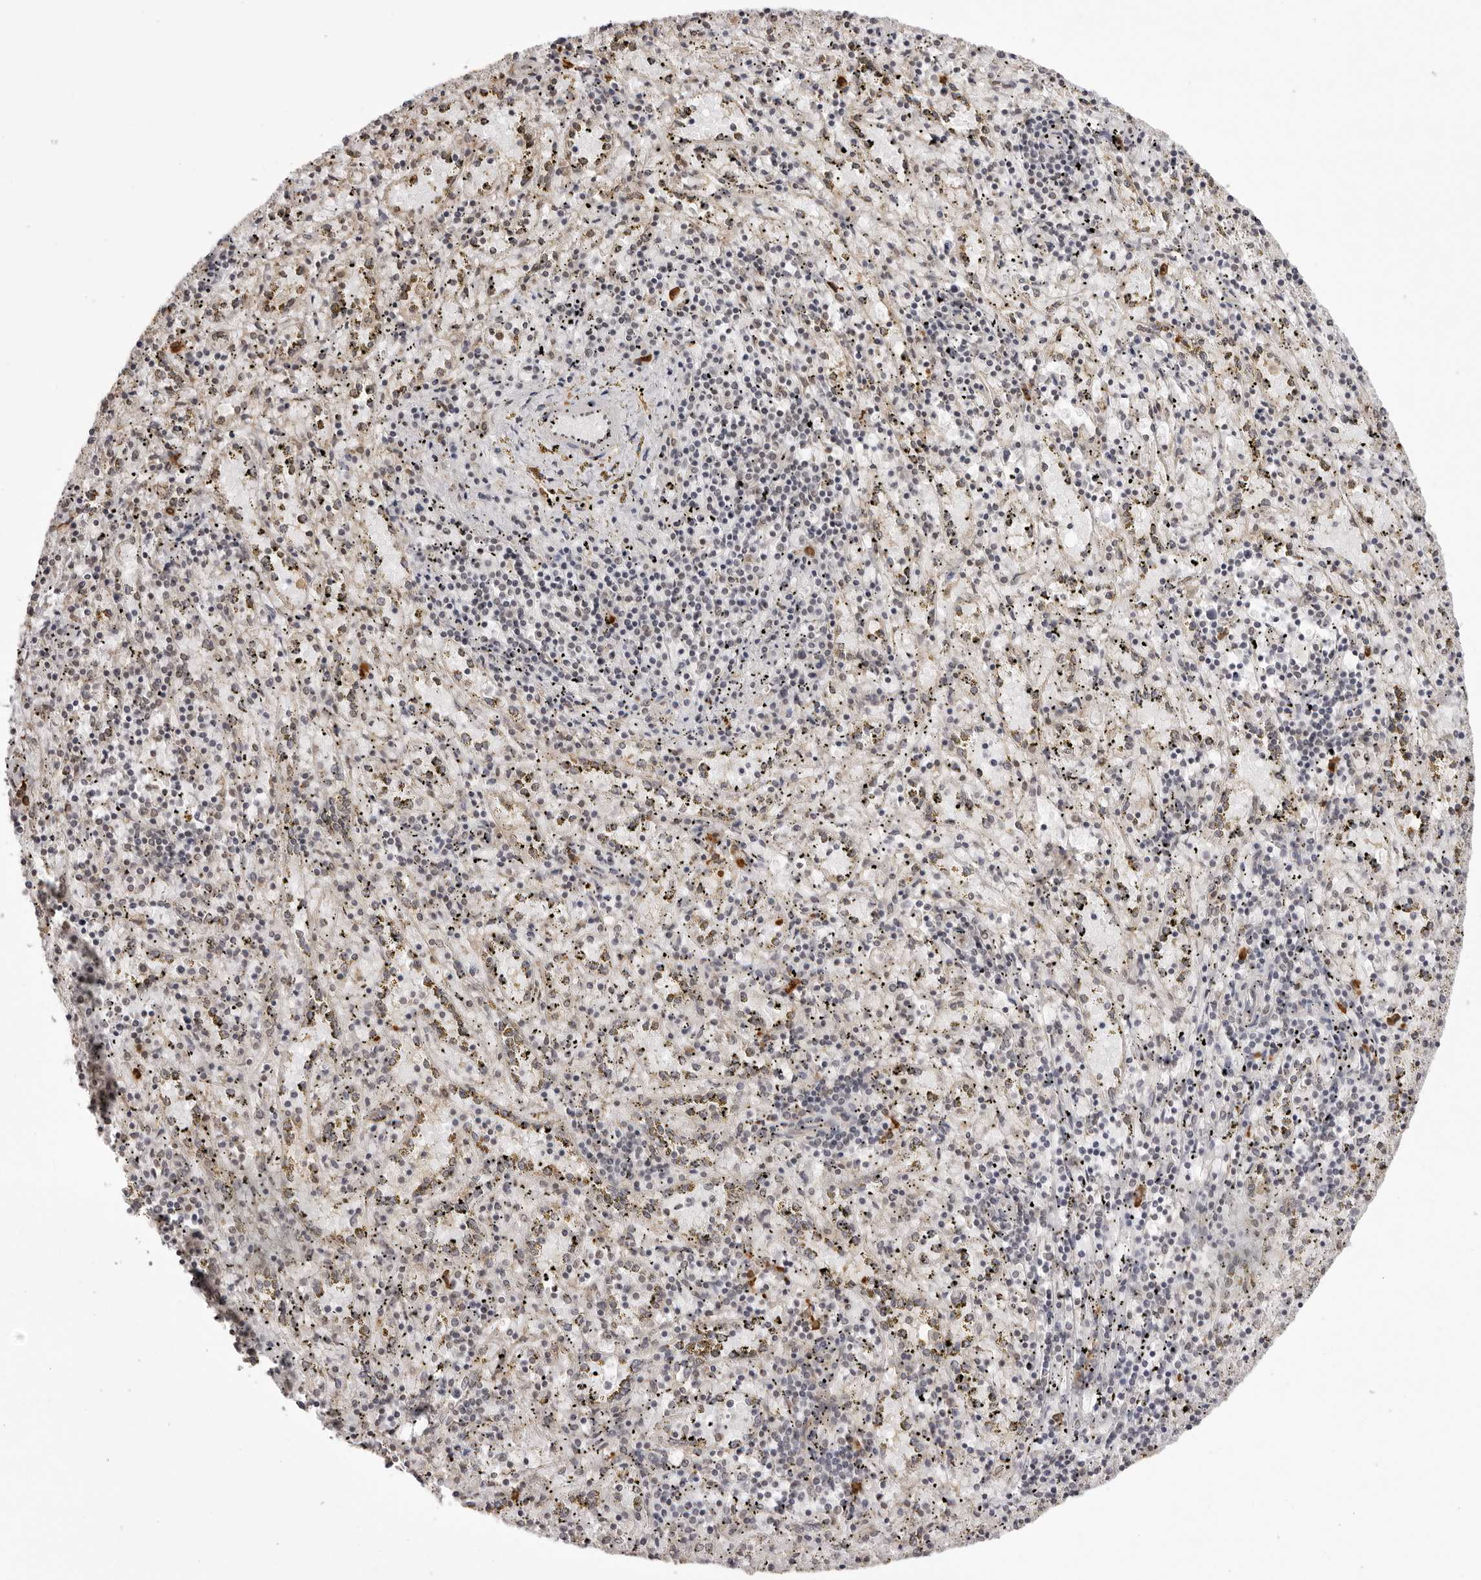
{"staining": {"intensity": "negative", "quantity": "none", "location": "none"}, "tissue": "spleen", "cell_type": "Cells in red pulp", "image_type": "normal", "snomed": [{"axis": "morphology", "description": "Normal tissue, NOS"}, {"axis": "topography", "description": "Spleen"}], "caption": "Spleen was stained to show a protein in brown. There is no significant positivity in cells in red pulp. (DAB (3,3'-diaminobenzidine) IHC visualized using brightfield microscopy, high magnification).", "gene": "ZC3H11A", "patient": {"sex": "male", "age": 11}}